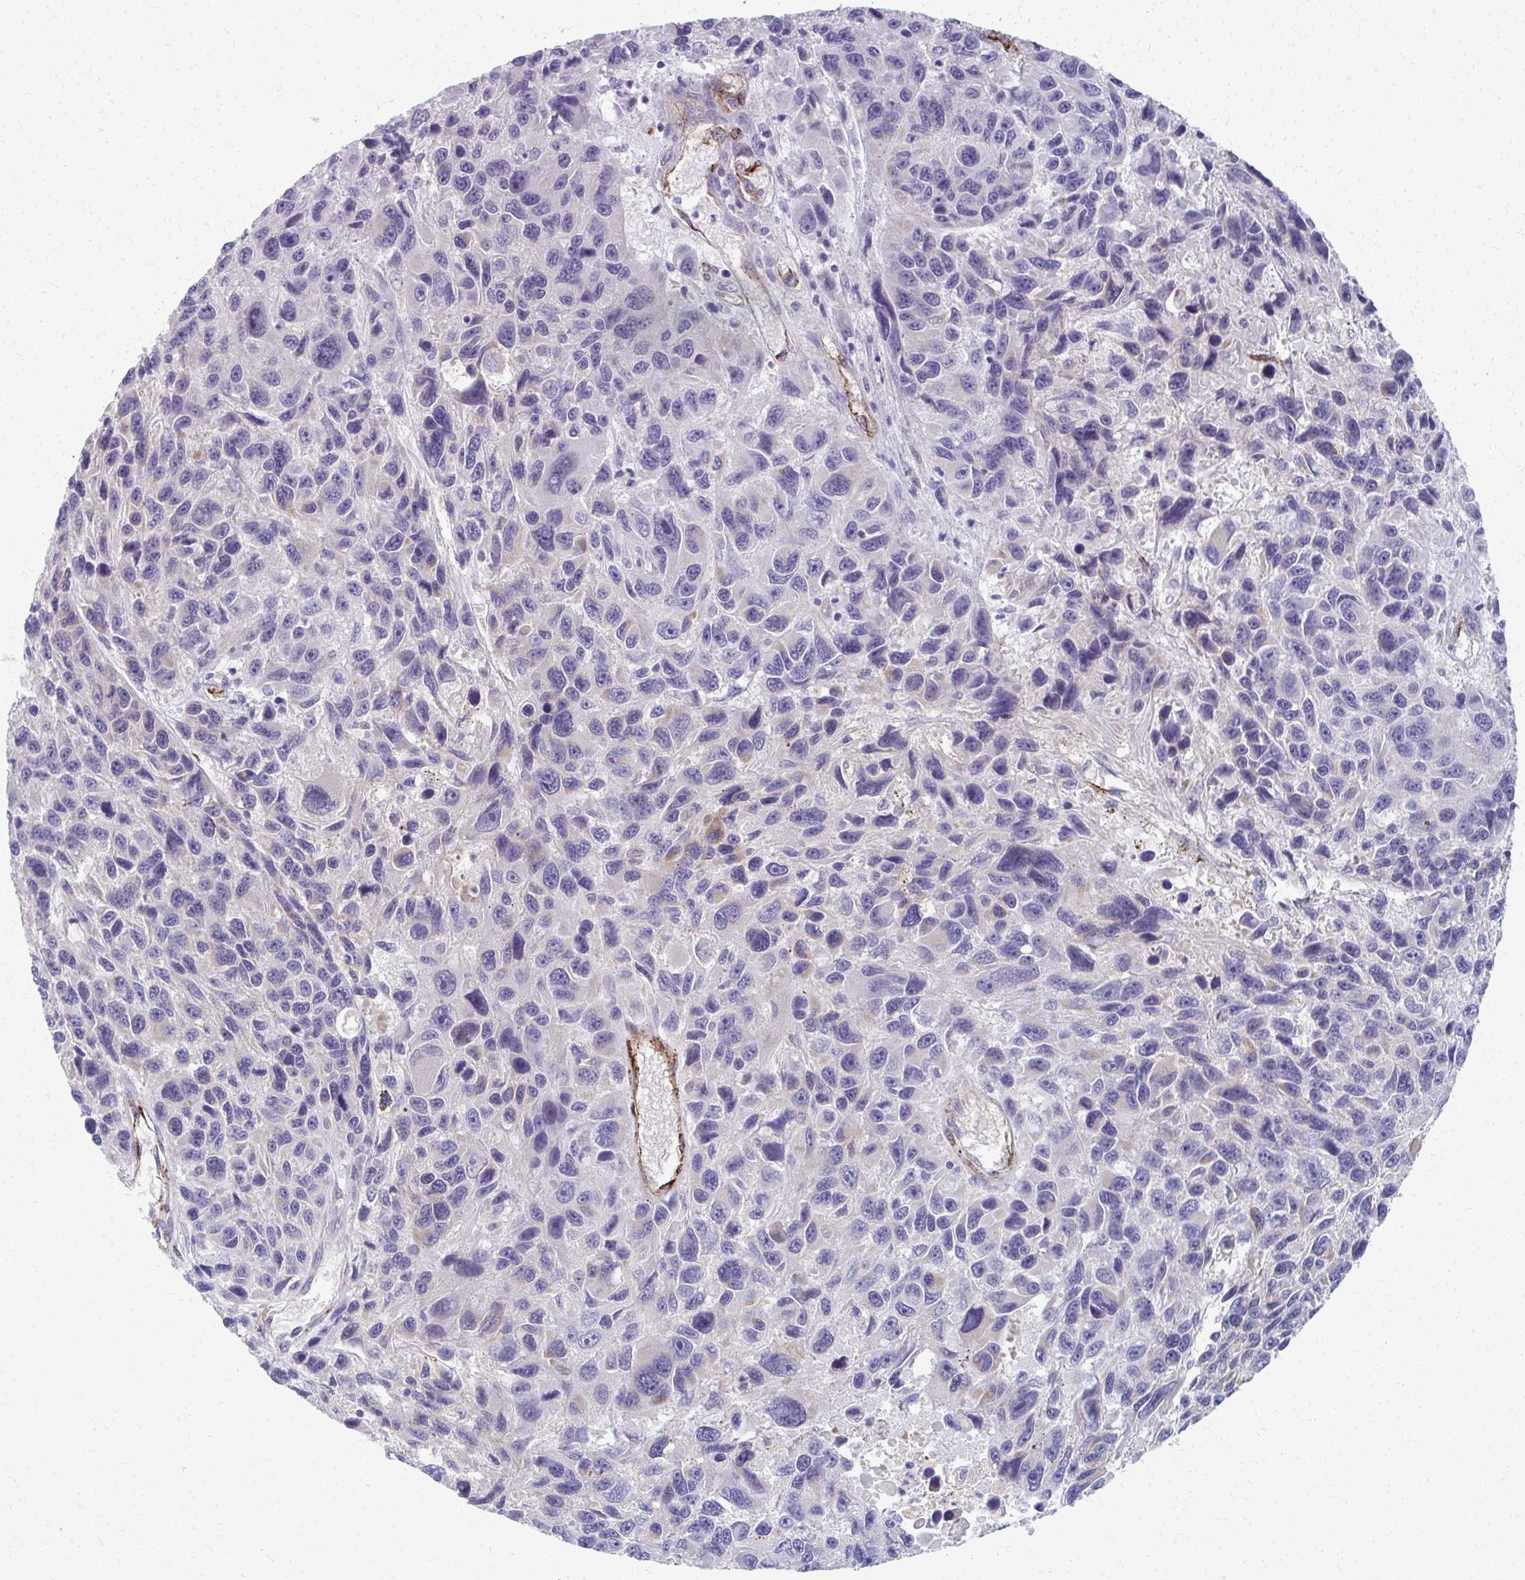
{"staining": {"intensity": "negative", "quantity": "none", "location": "none"}, "tissue": "melanoma", "cell_type": "Tumor cells", "image_type": "cancer", "snomed": [{"axis": "morphology", "description": "Malignant melanoma, NOS"}, {"axis": "topography", "description": "Skin"}], "caption": "A histopathology image of human melanoma is negative for staining in tumor cells.", "gene": "ADIPOQ", "patient": {"sex": "male", "age": 53}}